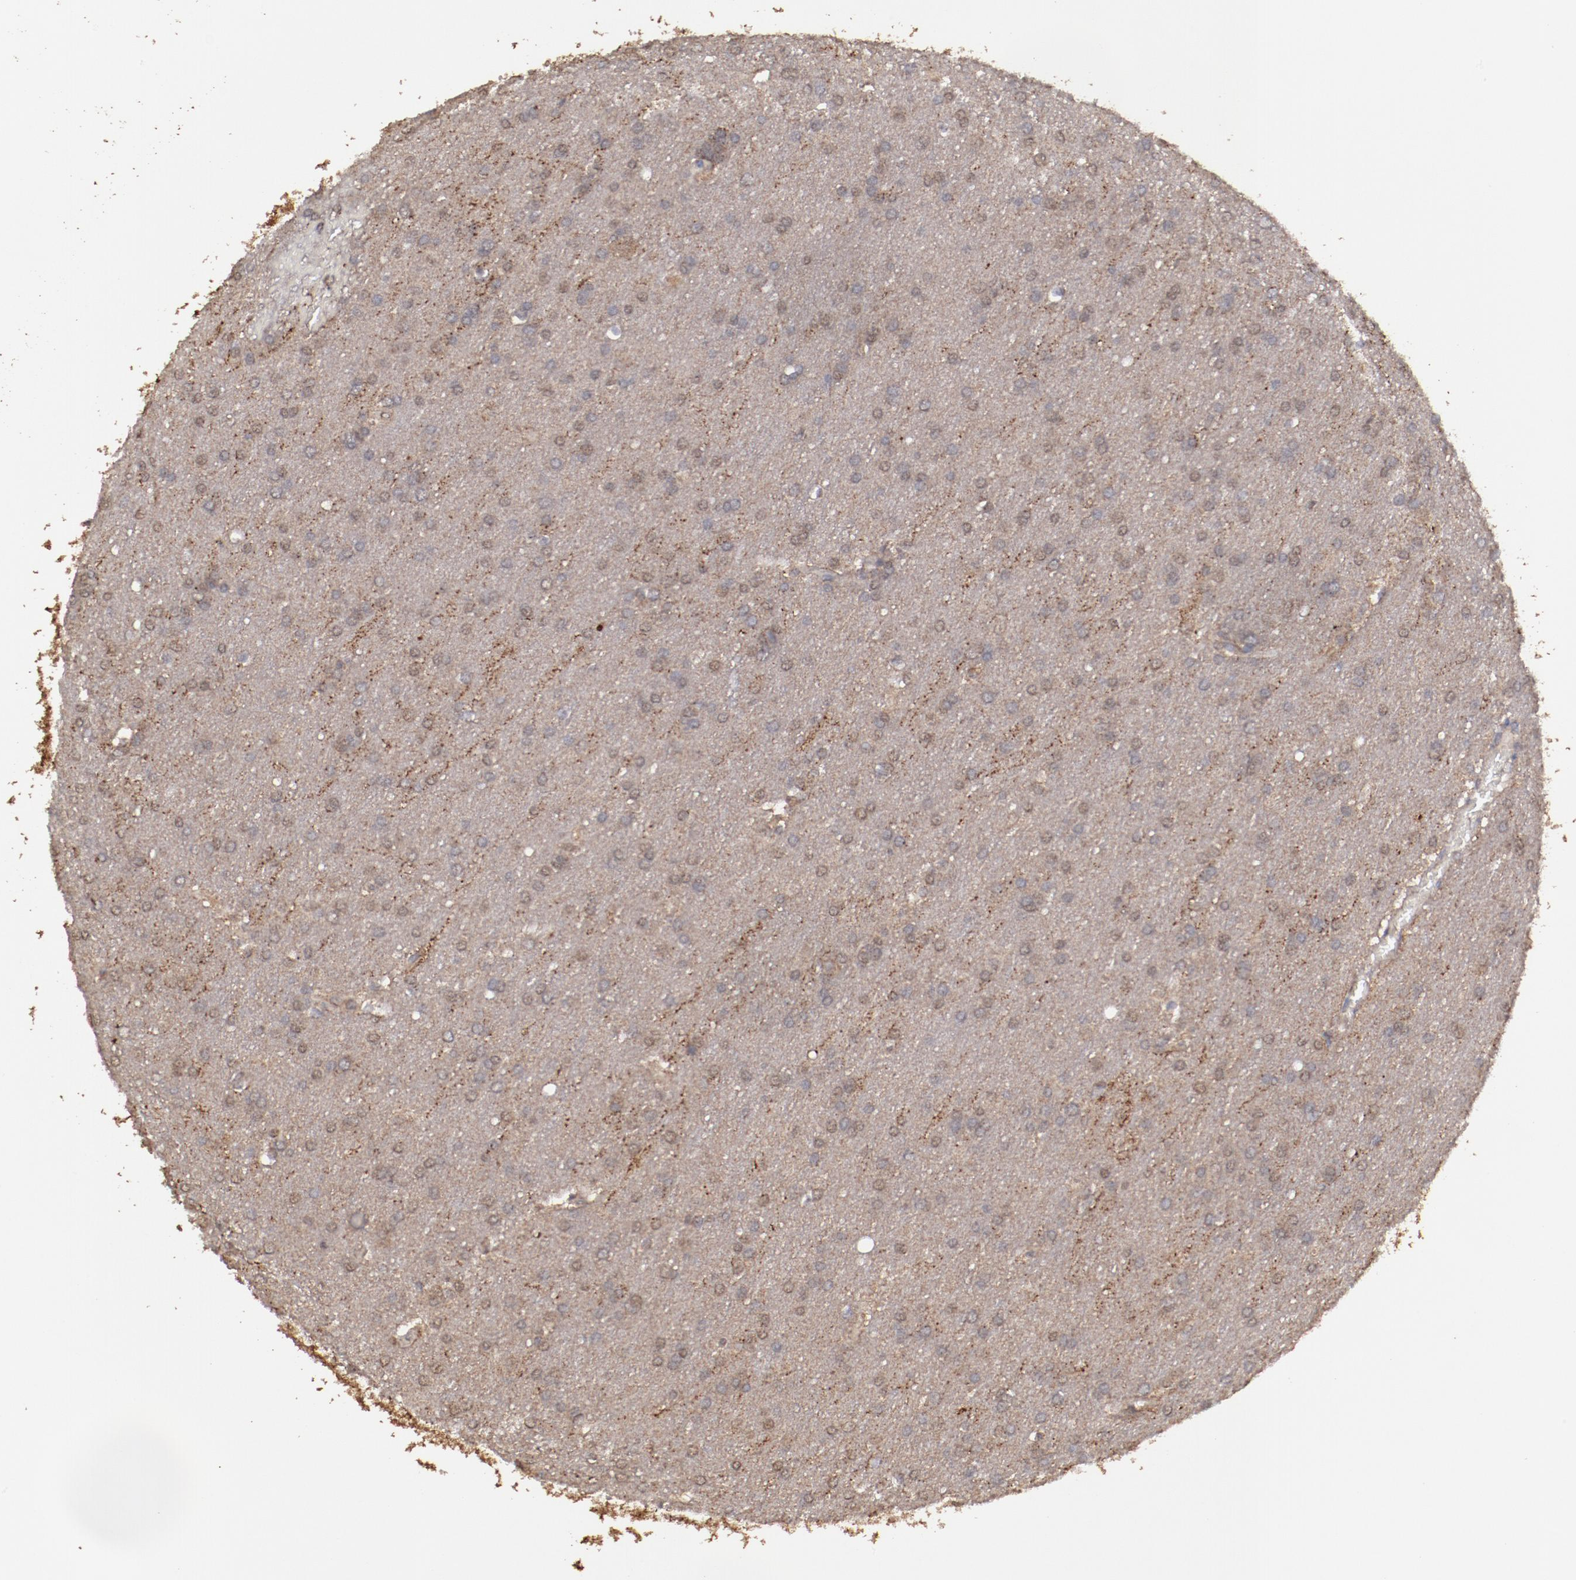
{"staining": {"intensity": "moderate", "quantity": ">75%", "location": "cytoplasmic/membranous"}, "tissue": "glioma", "cell_type": "Tumor cells", "image_type": "cancer", "snomed": [{"axis": "morphology", "description": "Glioma, malignant, Low grade"}, {"axis": "topography", "description": "Brain"}], "caption": "This is a histology image of immunohistochemistry staining of glioma, which shows moderate expression in the cytoplasmic/membranous of tumor cells.", "gene": "FAT1", "patient": {"sex": "female", "age": 32}}